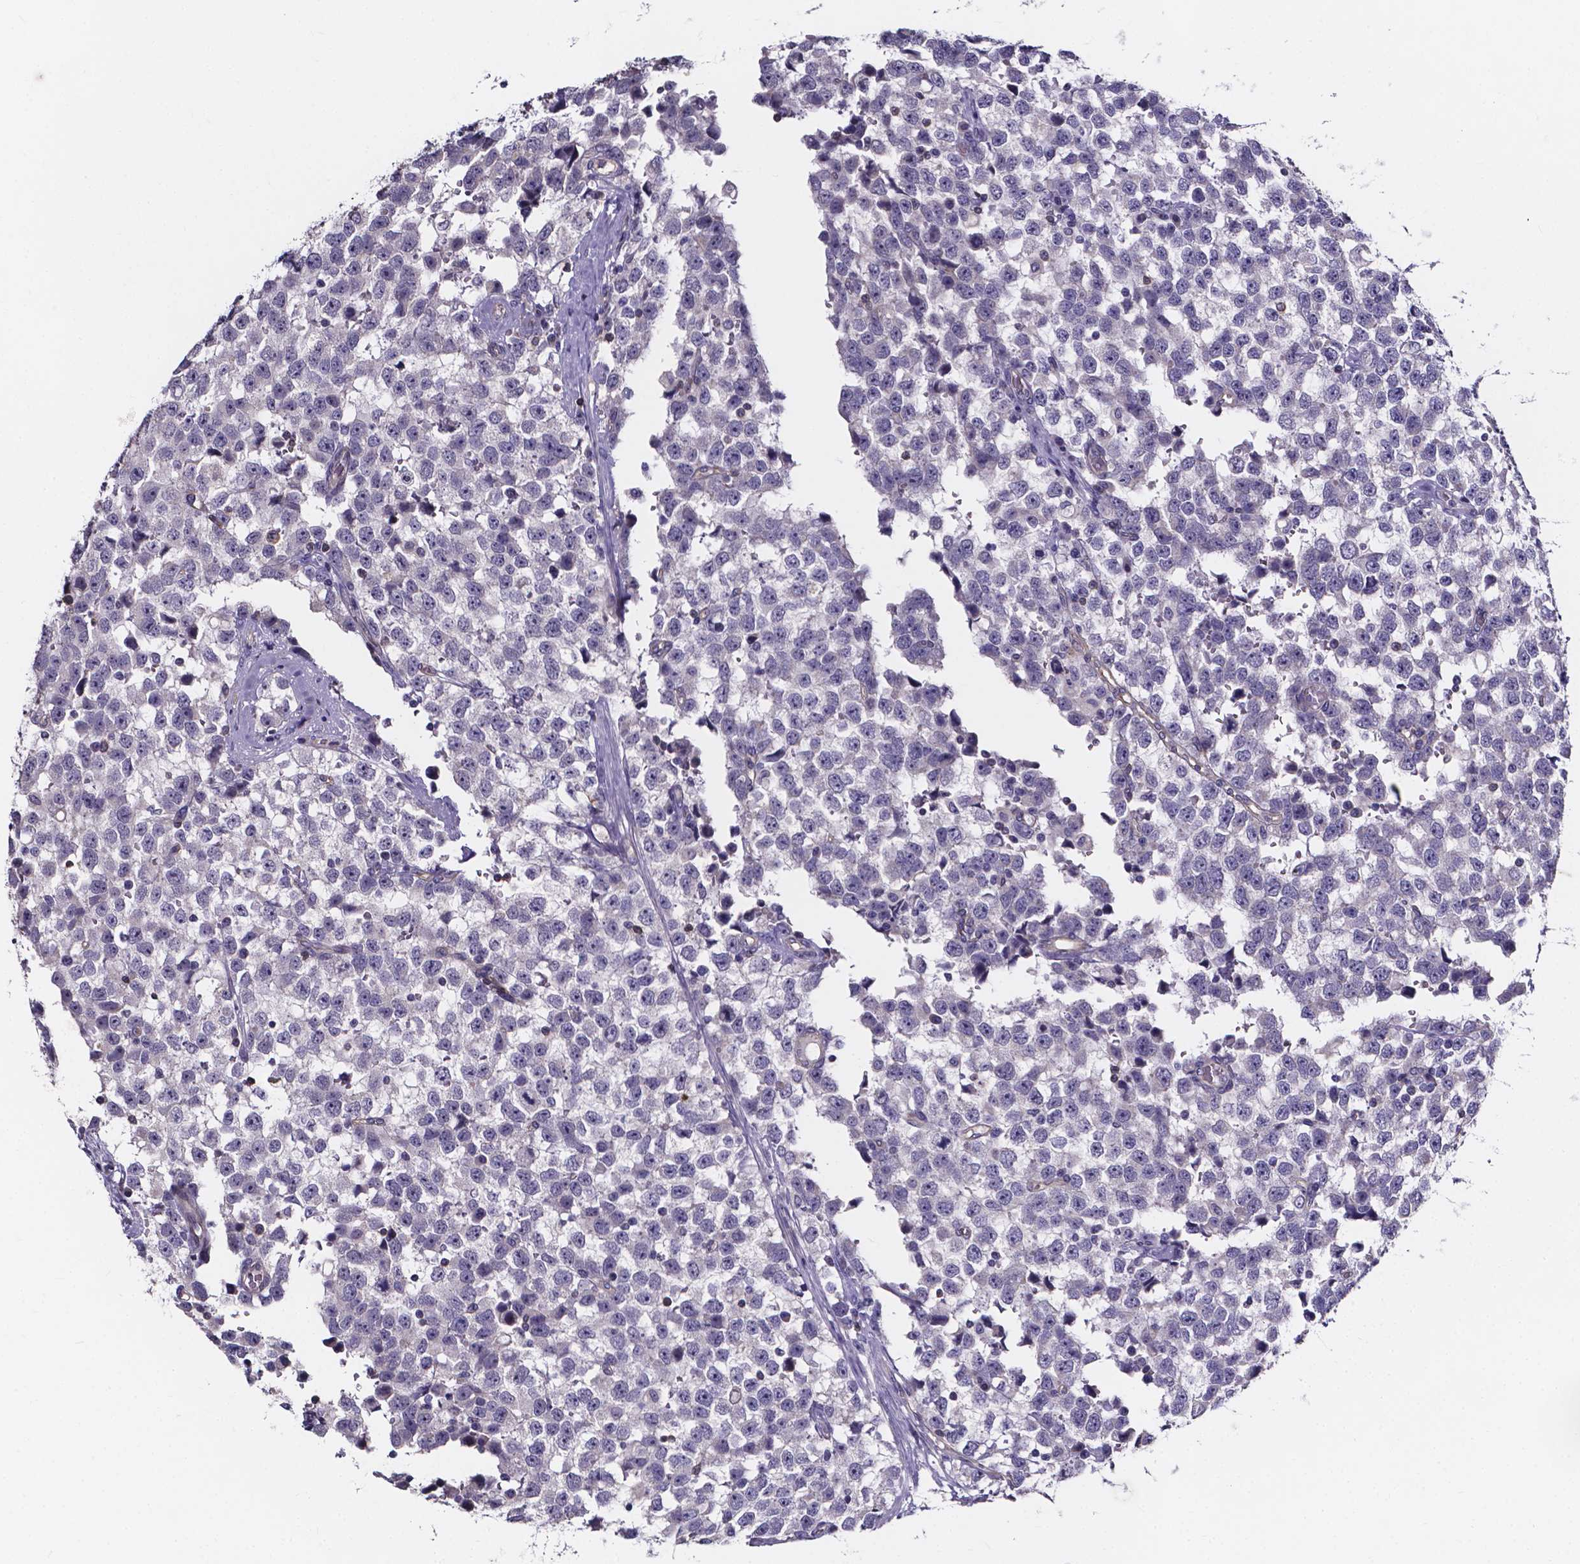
{"staining": {"intensity": "negative", "quantity": "none", "location": "none"}, "tissue": "testis cancer", "cell_type": "Tumor cells", "image_type": "cancer", "snomed": [{"axis": "morphology", "description": "Seminoma, NOS"}, {"axis": "topography", "description": "Testis"}], "caption": "Tumor cells show no significant positivity in testis seminoma. Brightfield microscopy of IHC stained with DAB (brown) and hematoxylin (blue), captured at high magnification.", "gene": "THEMIS", "patient": {"sex": "male", "age": 34}}